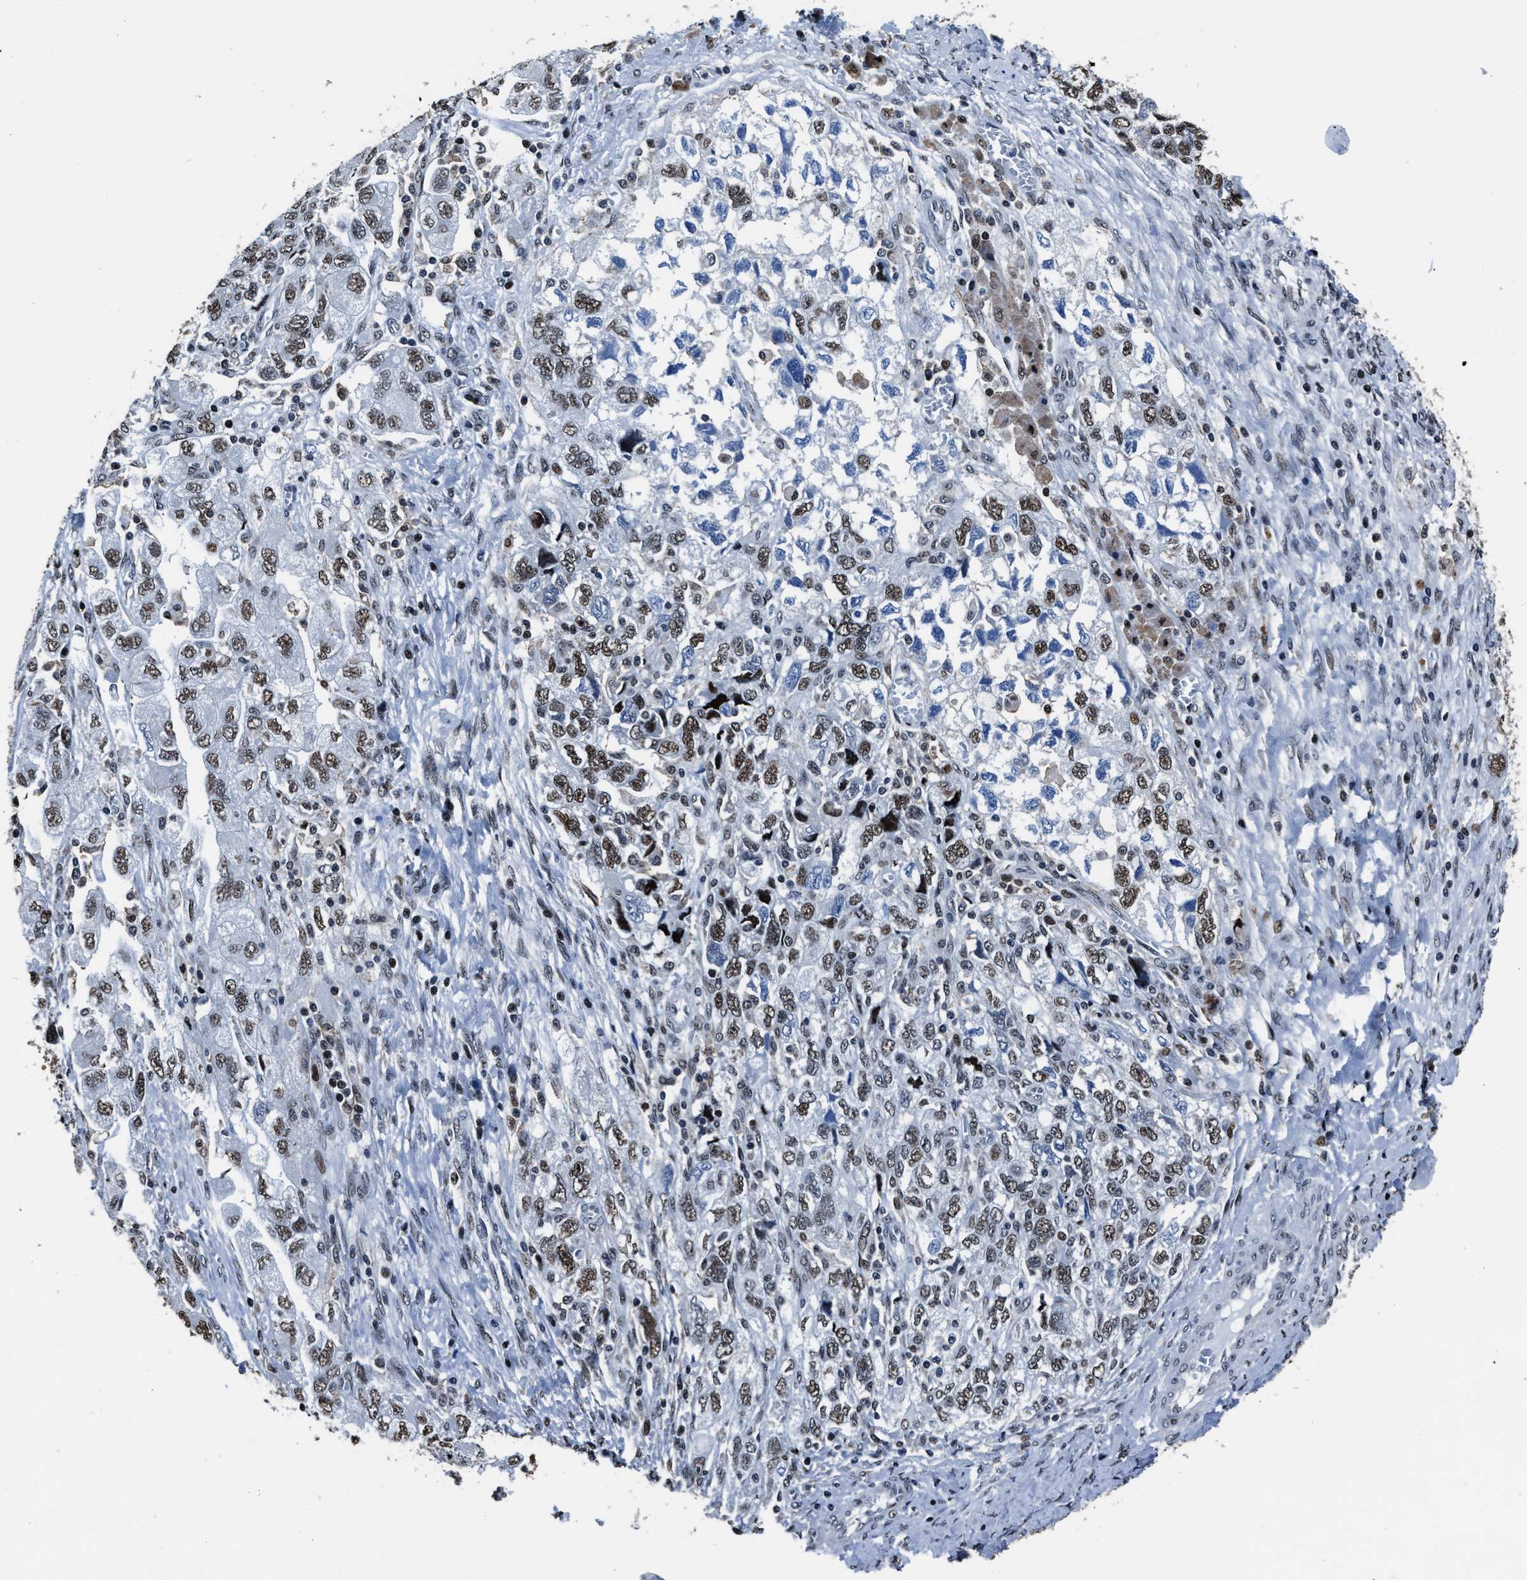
{"staining": {"intensity": "weak", "quantity": ">75%", "location": "nuclear"}, "tissue": "ovarian cancer", "cell_type": "Tumor cells", "image_type": "cancer", "snomed": [{"axis": "morphology", "description": "Carcinoma, NOS"}, {"axis": "morphology", "description": "Cystadenocarcinoma, serous, NOS"}, {"axis": "topography", "description": "Ovary"}], "caption": "Ovarian serous cystadenocarcinoma tissue shows weak nuclear positivity in approximately >75% of tumor cells", "gene": "PPIE", "patient": {"sex": "female", "age": 69}}